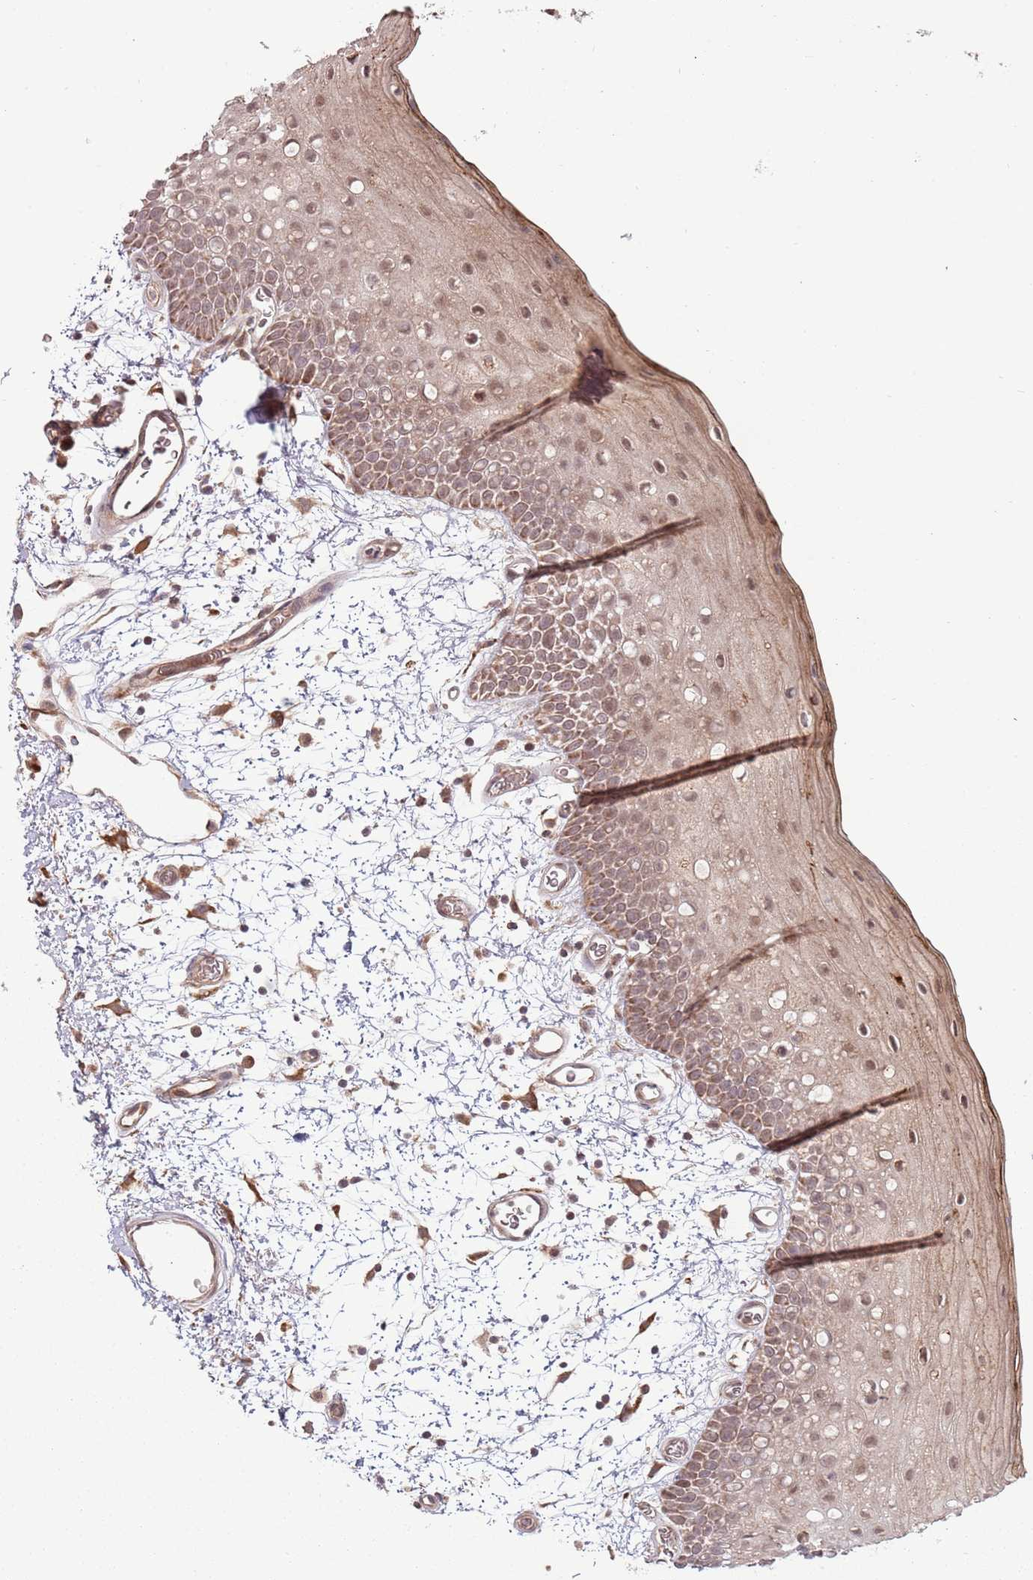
{"staining": {"intensity": "moderate", "quantity": ">75%", "location": "cytoplasmic/membranous,nuclear"}, "tissue": "oral mucosa", "cell_type": "Squamous epithelial cells", "image_type": "normal", "snomed": [{"axis": "morphology", "description": "Normal tissue, NOS"}, {"axis": "topography", "description": "Oral tissue"}, {"axis": "topography", "description": "Tounge, NOS"}], "caption": "Squamous epithelial cells reveal moderate cytoplasmic/membranous,nuclear staining in approximately >75% of cells in normal oral mucosa.", "gene": "RNF181", "patient": {"sex": "female", "age": 81}}